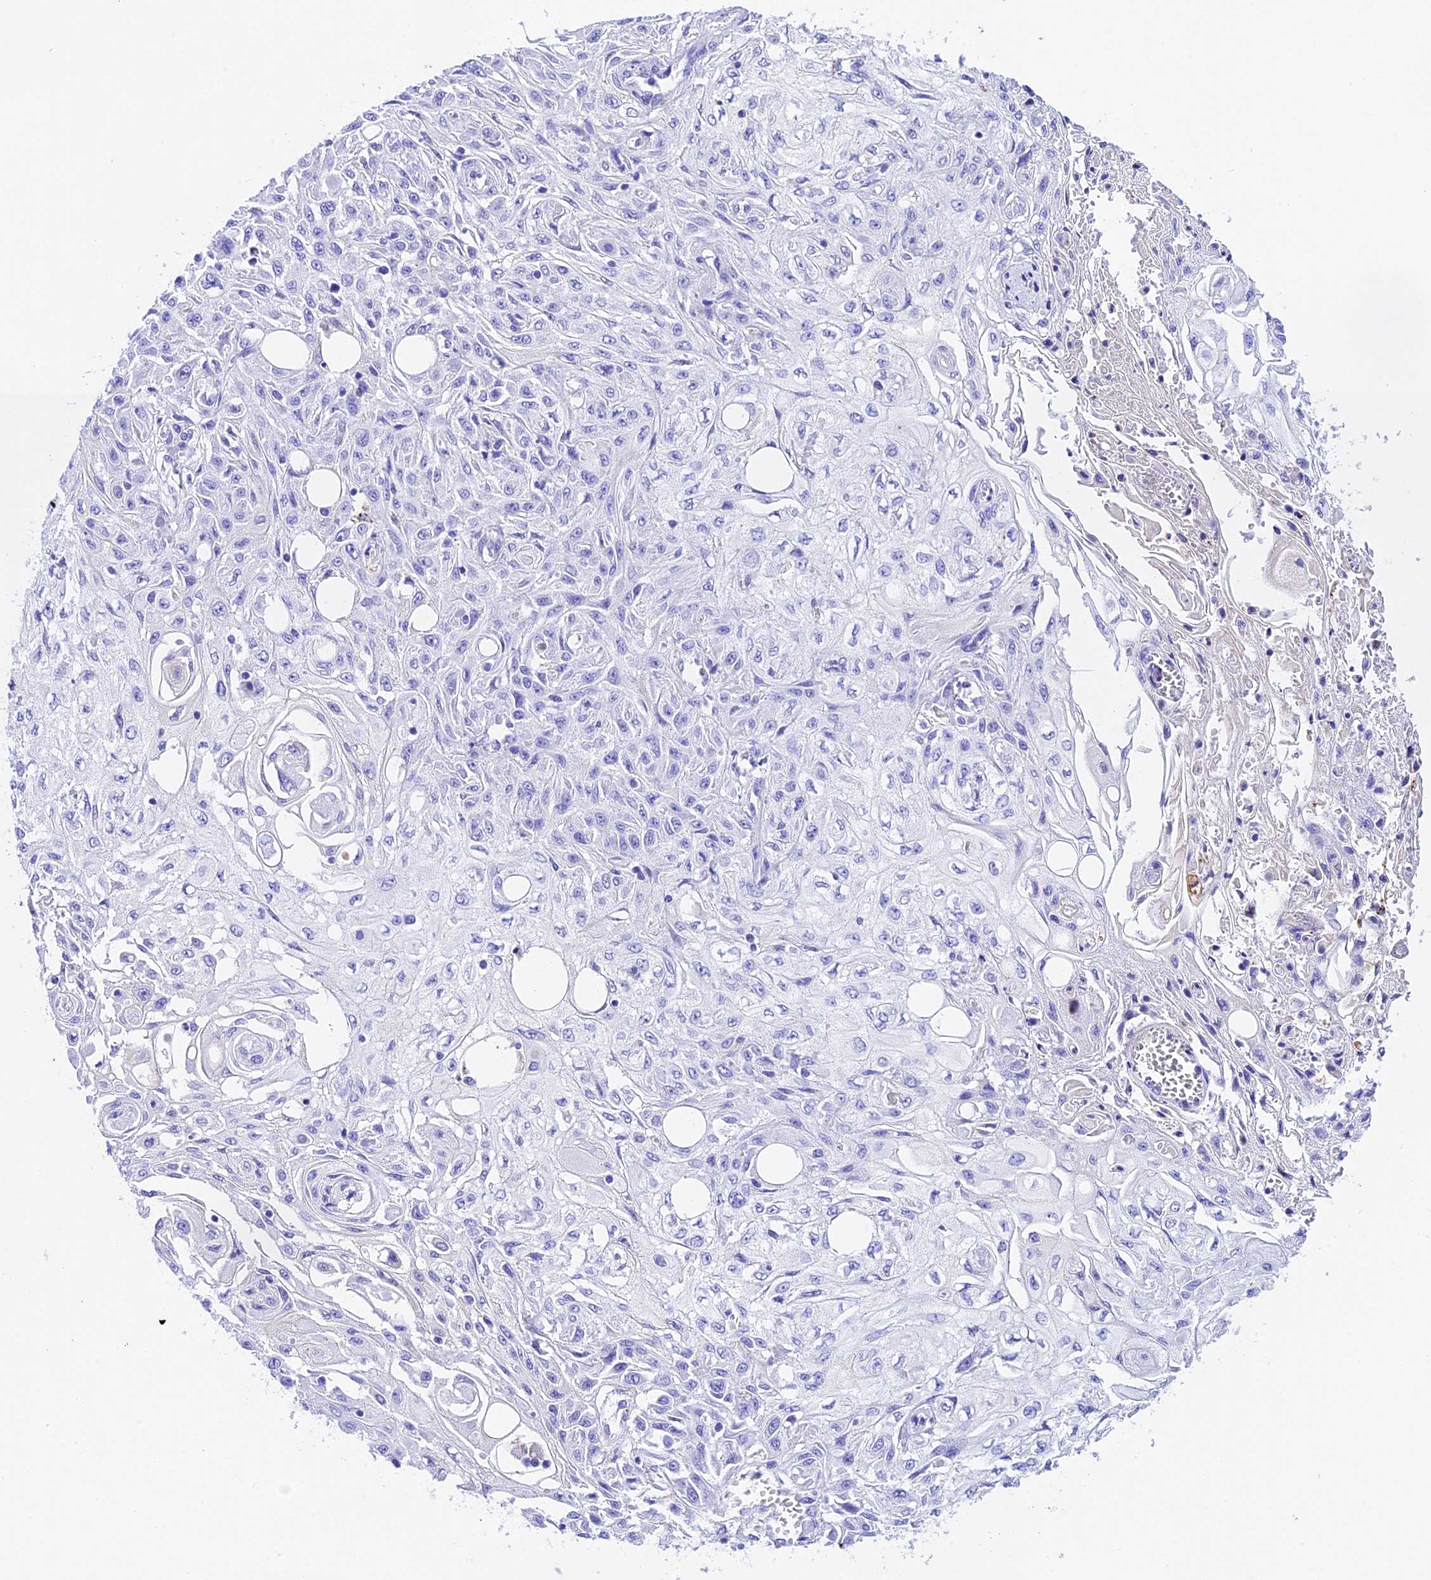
{"staining": {"intensity": "negative", "quantity": "none", "location": "none"}, "tissue": "skin cancer", "cell_type": "Tumor cells", "image_type": "cancer", "snomed": [{"axis": "morphology", "description": "Squamous cell carcinoma, NOS"}, {"axis": "morphology", "description": "Squamous cell carcinoma, metastatic, NOS"}, {"axis": "topography", "description": "Skin"}, {"axis": "topography", "description": "Lymph node"}], "caption": "DAB (3,3'-diaminobenzidine) immunohistochemical staining of skin cancer (squamous cell carcinoma) reveals no significant staining in tumor cells.", "gene": "PSG11", "patient": {"sex": "male", "age": 75}}